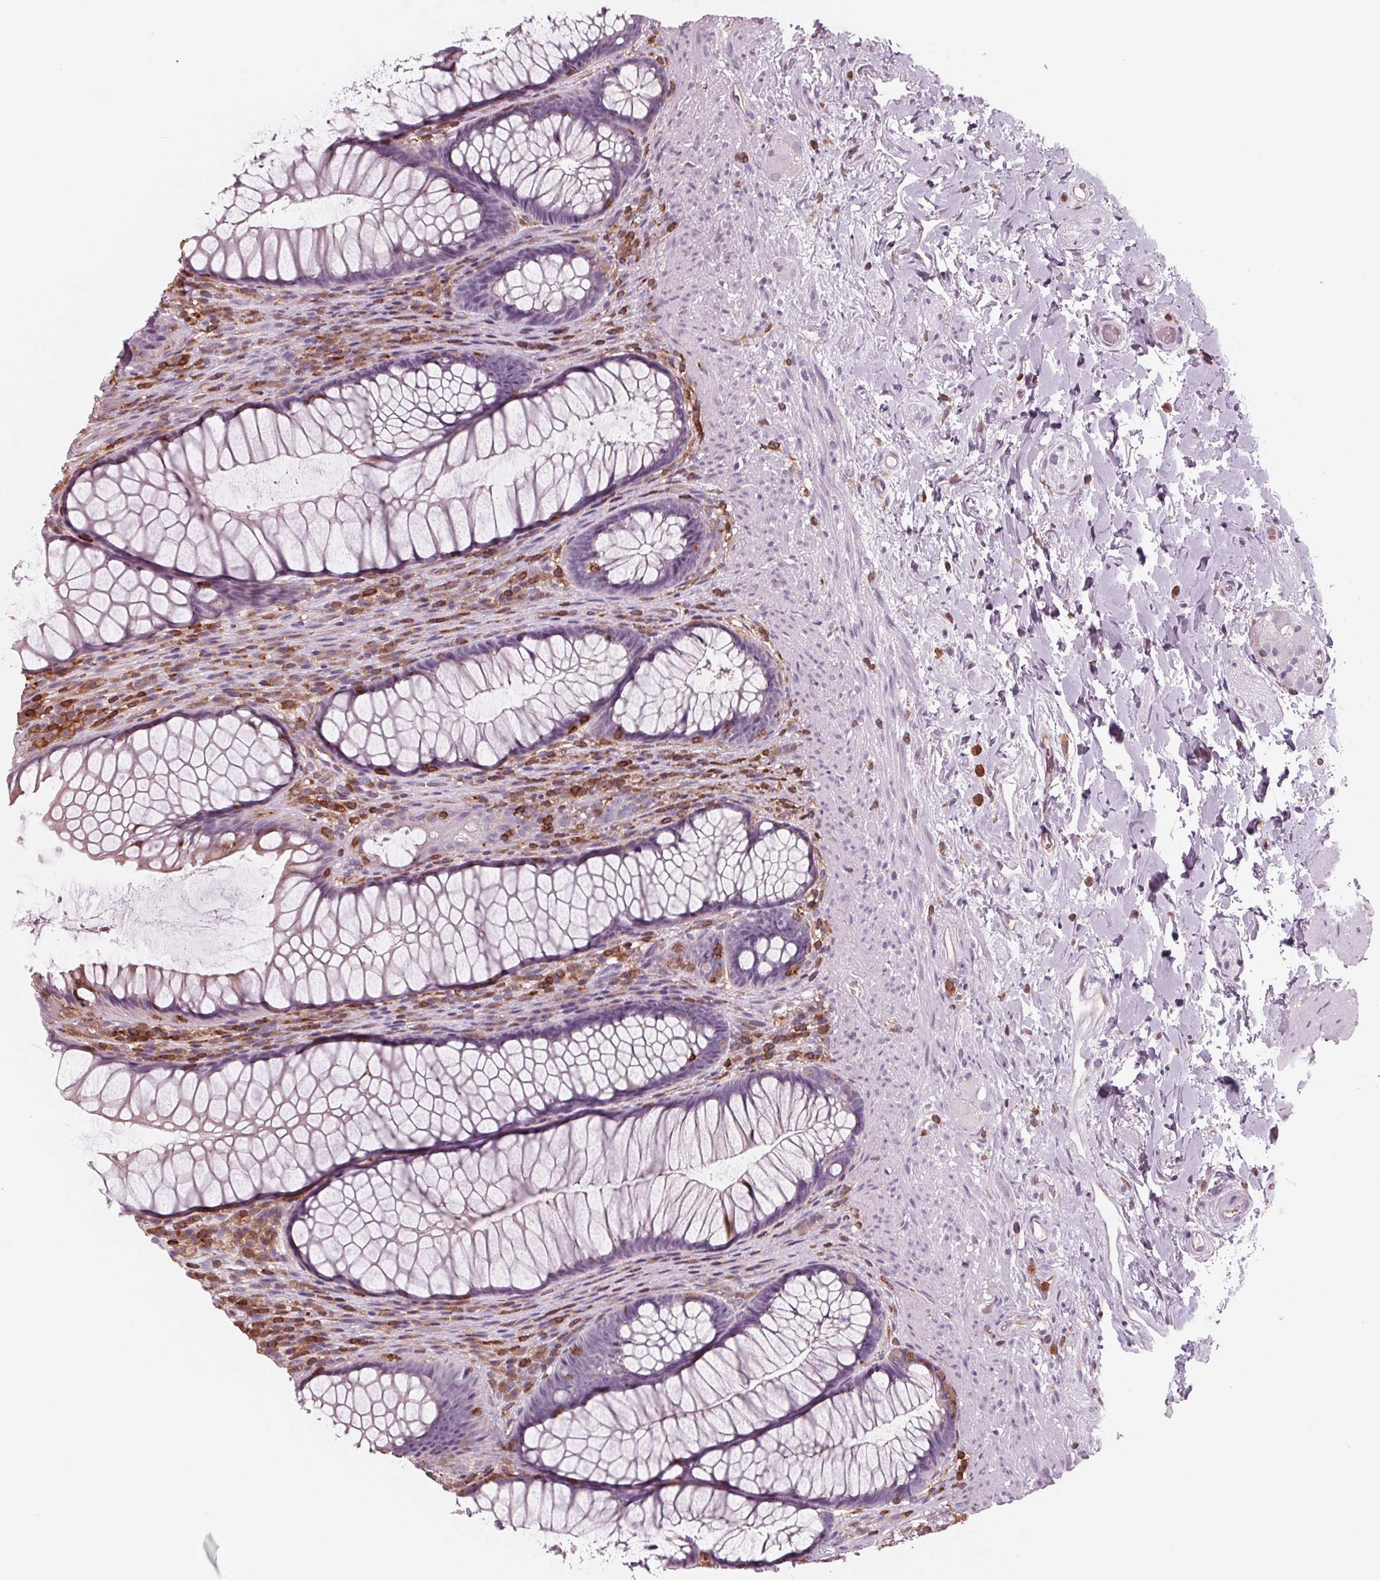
{"staining": {"intensity": "negative", "quantity": "none", "location": "none"}, "tissue": "rectum", "cell_type": "Glandular cells", "image_type": "normal", "snomed": [{"axis": "morphology", "description": "Normal tissue, NOS"}, {"axis": "topography", "description": "Smooth muscle"}, {"axis": "topography", "description": "Rectum"}], "caption": "The image demonstrates no staining of glandular cells in normal rectum.", "gene": "ARHGAP25", "patient": {"sex": "male", "age": 53}}